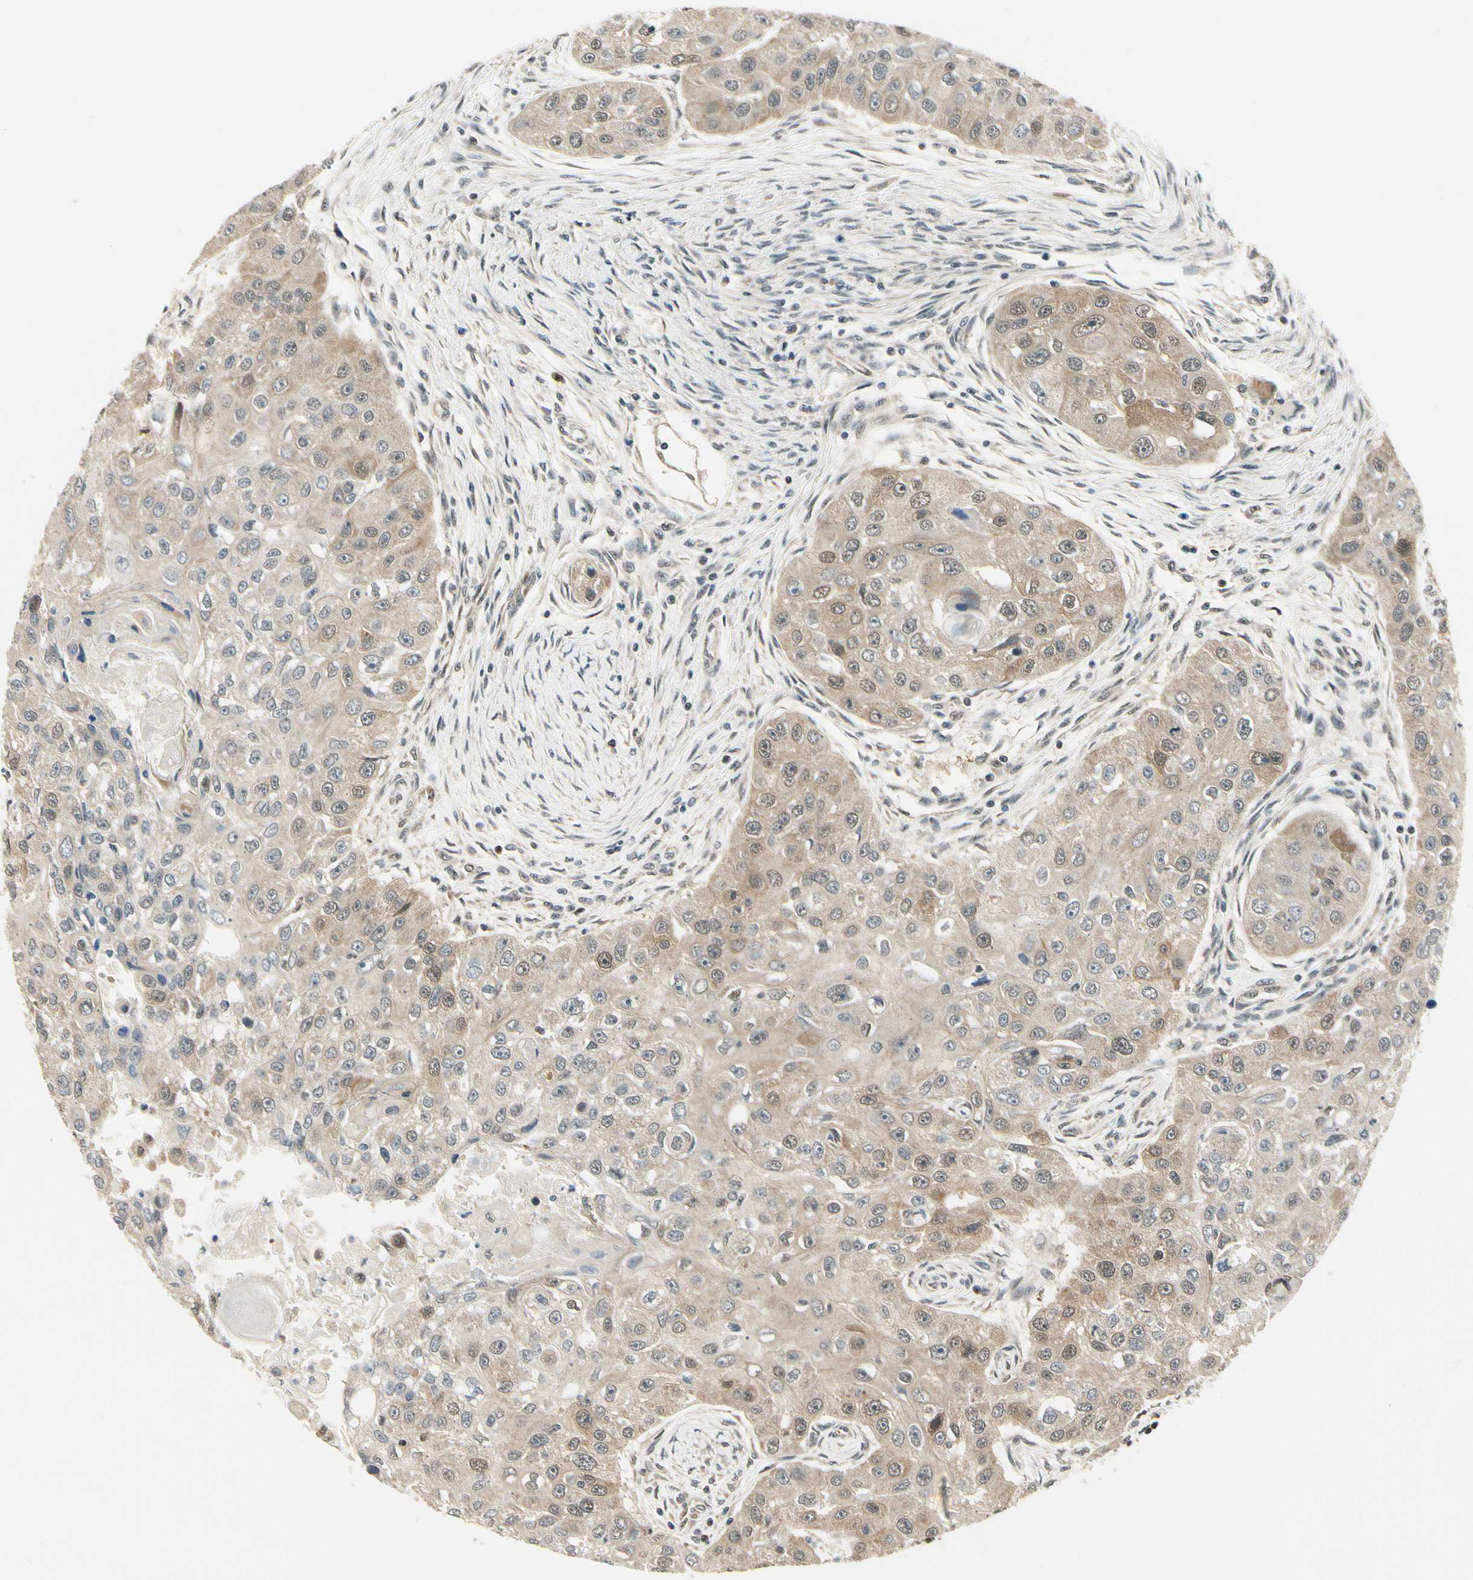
{"staining": {"intensity": "moderate", "quantity": ">75%", "location": "cytoplasmic/membranous"}, "tissue": "head and neck cancer", "cell_type": "Tumor cells", "image_type": "cancer", "snomed": [{"axis": "morphology", "description": "Normal tissue, NOS"}, {"axis": "morphology", "description": "Squamous cell carcinoma, NOS"}, {"axis": "topography", "description": "Skeletal muscle"}, {"axis": "topography", "description": "Head-Neck"}], "caption": "Human squamous cell carcinoma (head and neck) stained with a brown dye reveals moderate cytoplasmic/membranous positive positivity in approximately >75% of tumor cells.", "gene": "PDK2", "patient": {"sex": "male", "age": 51}}